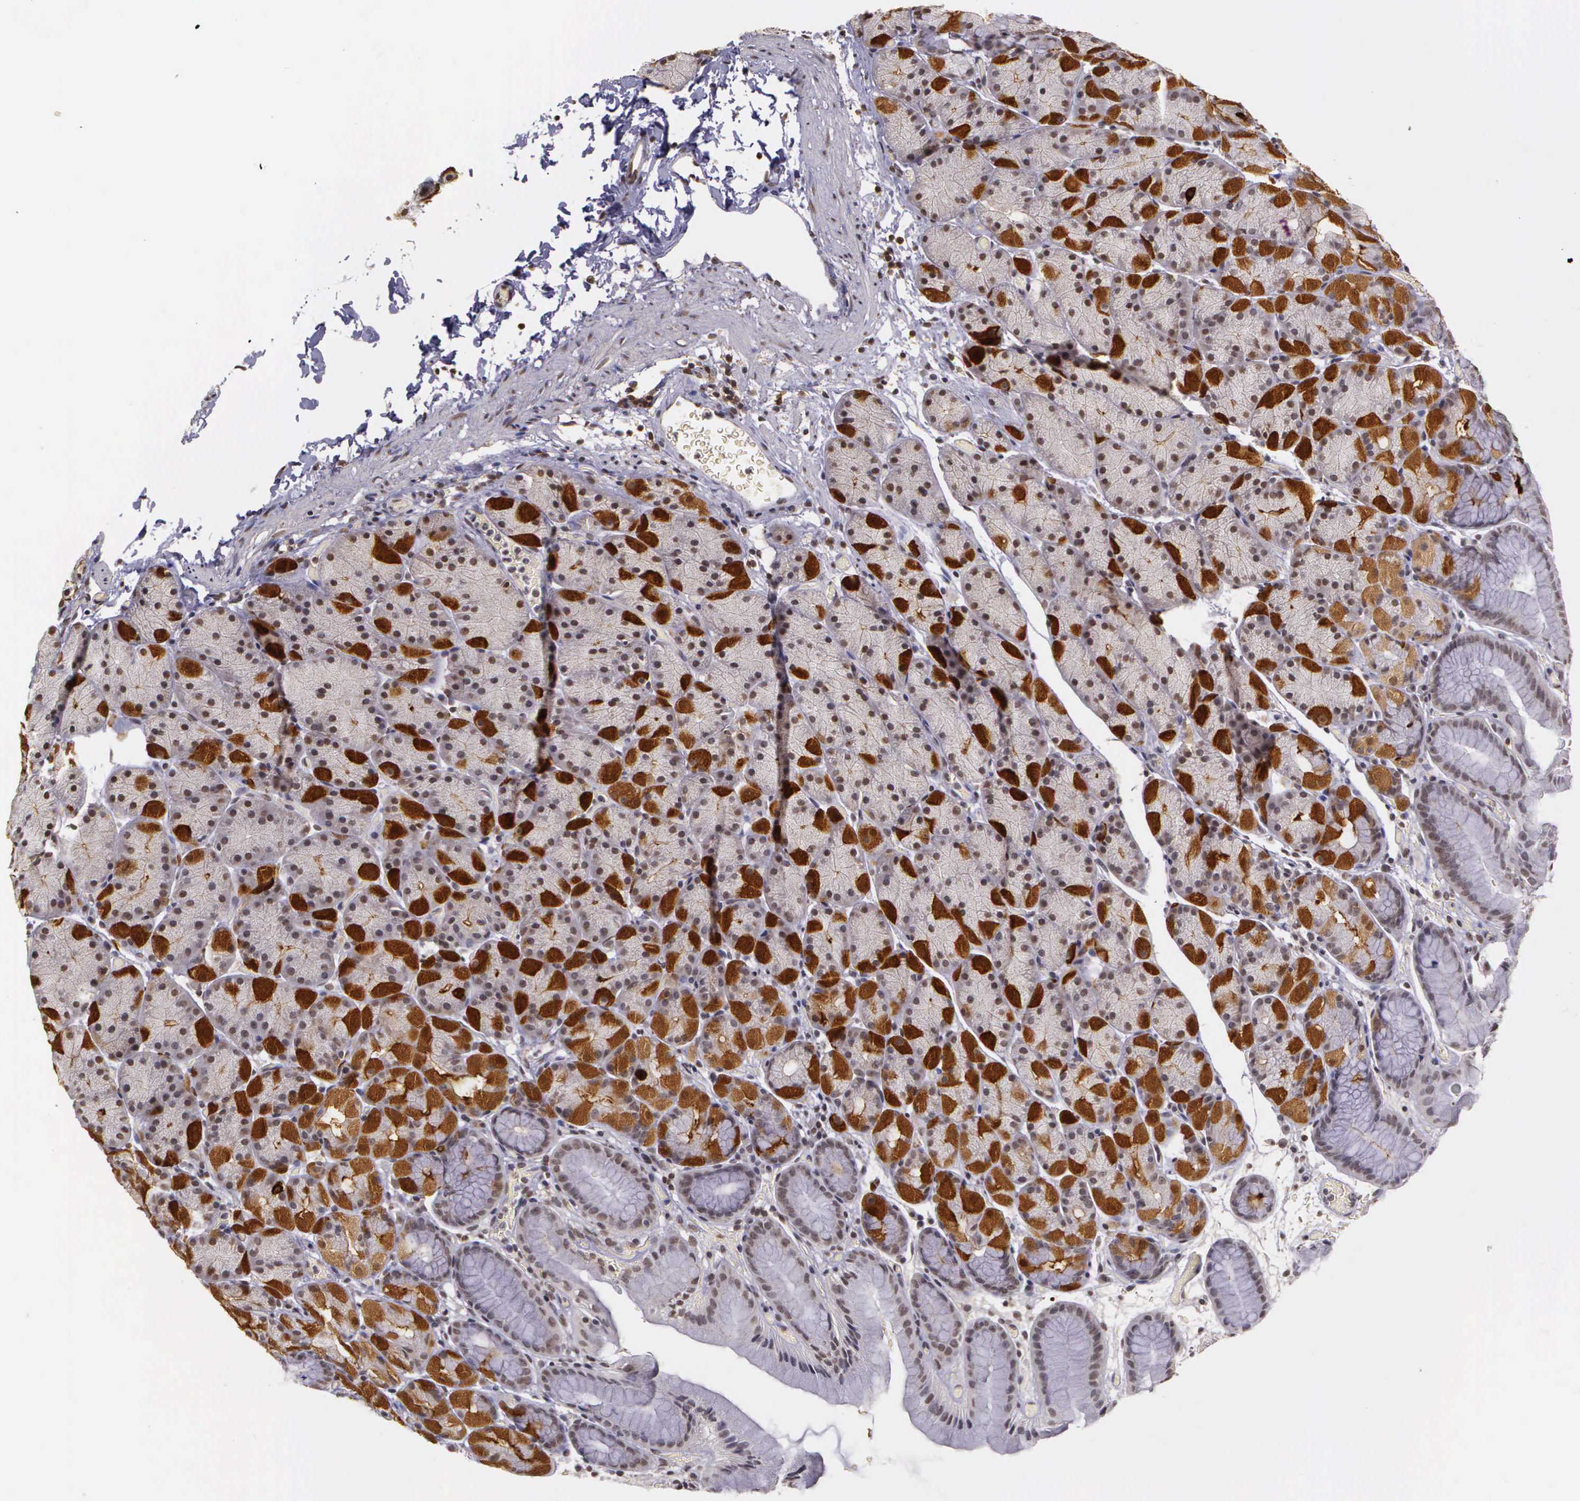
{"staining": {"intensity": "strong", "quantity": "25%-75%", "location": "cytoplasmic/membranous"}, "tissue": "stomach", "cell_type": "Glandular cells", "image_type": "normal", "snomed": [{"axis": "morphology", "description": "Normal tissue, NOS"}, {"axis": "topography", "description": "Stomach, upper"}], "caption": "Immunohistochemistry of unremarkable human stomach demonstrates high levels of strong cytoplasmic/membranous positivity in about 25%-75% of glandular cells.", "gene": "ARMCX5", "patient": {"sex": "male", "age": 47}}